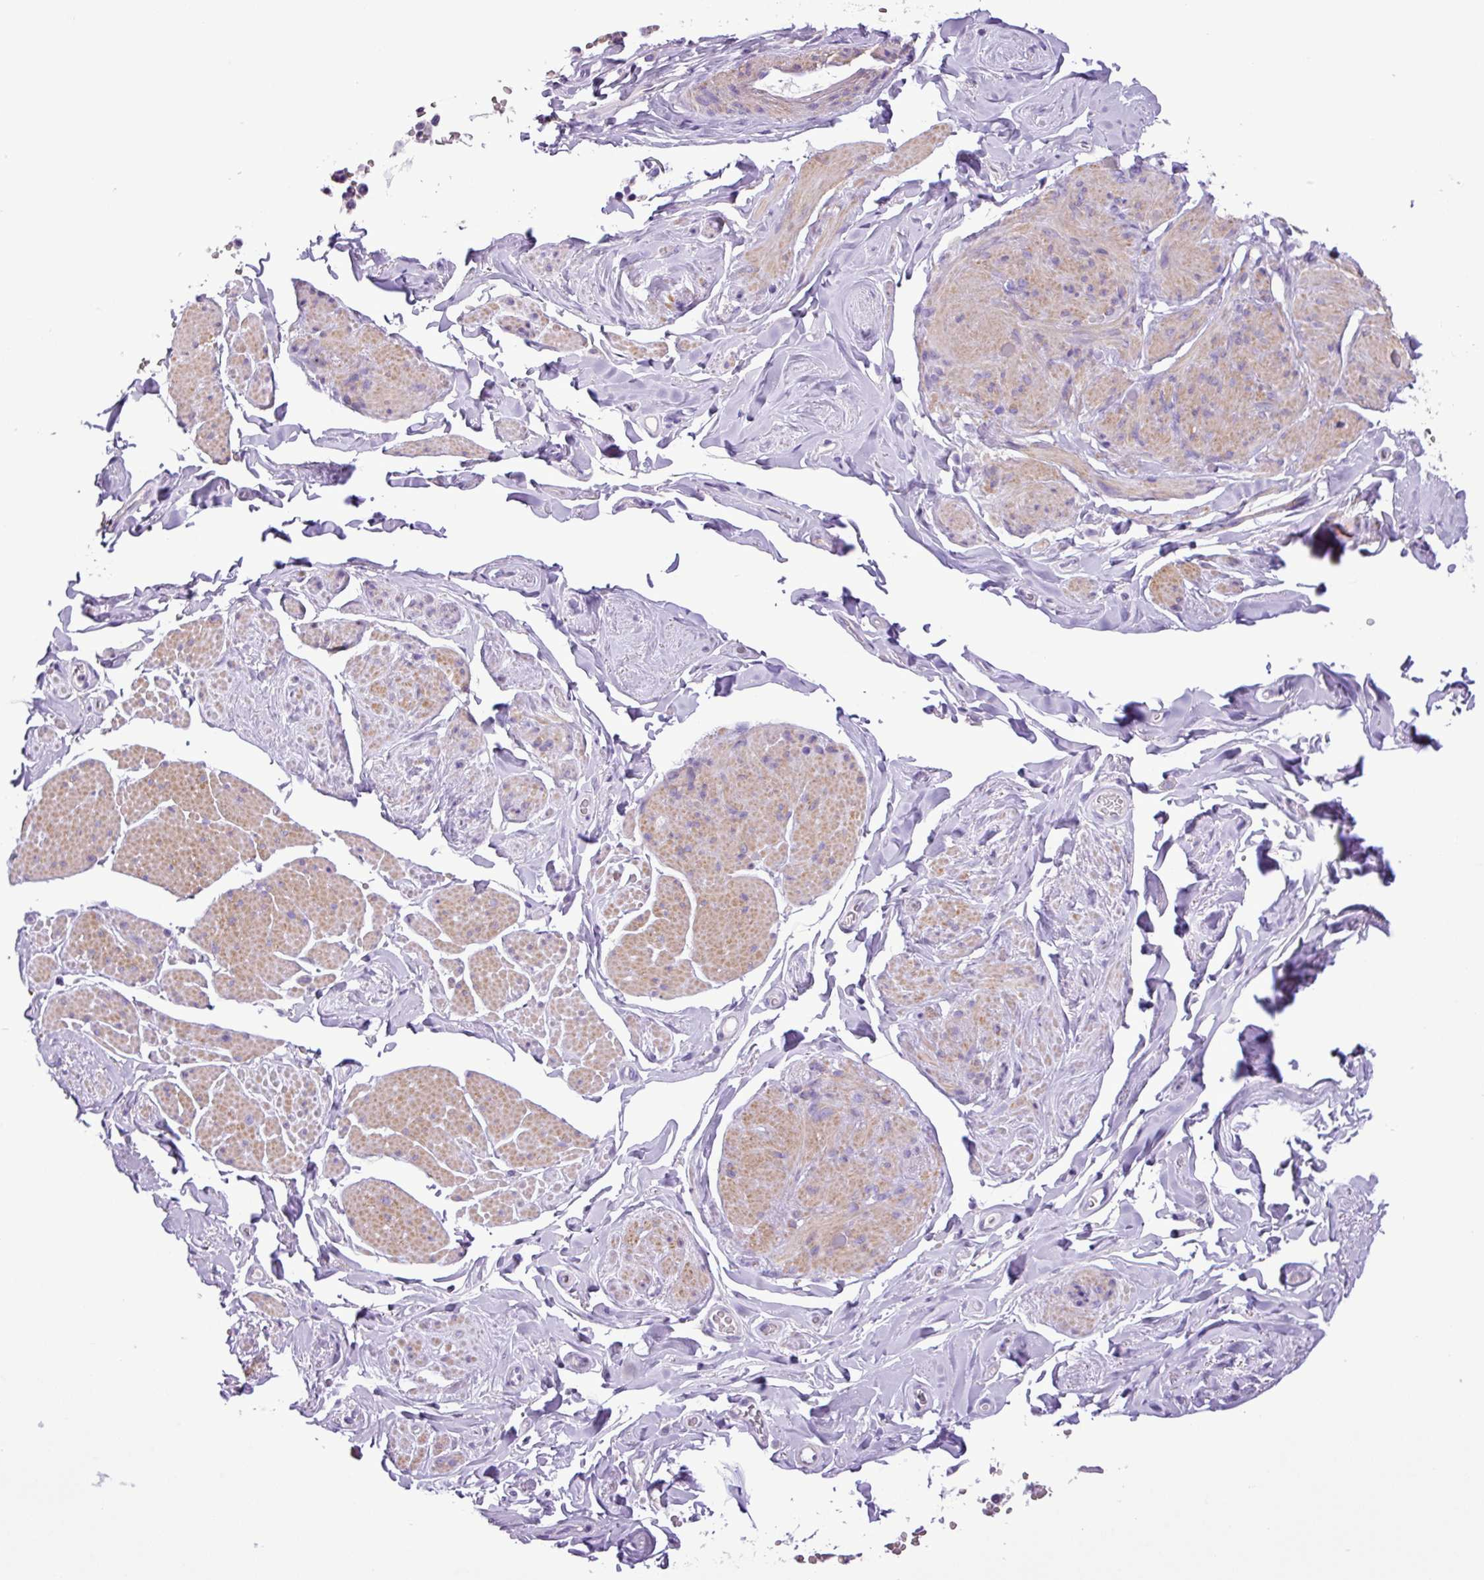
{"staining": {"intensity": "weak", "quantity": "25%-75%", "location": "cytoplasmic/membranous"}, "tissue": "smooth muscle", "cell_type": "Smooth muscle cells", "image_type": "normal", "snomed": [{"axis": "morphology", "description": "Normal tissue, NOS"}, {"axis": "topography", "description": "Smooth muscle"}, {"axis": "topography", "description": "Peripheral nerve tissue"}], "caption": "Immunohistochemistry of normal smooth muscle reveals low levels of weak cytoplasmic/membranous positivity in about 25%-75% of smooth muscle cells. Nuclei are stained in blue.", "gene": "ZNF334", "patient": {"sex": "male", "age": 69}}